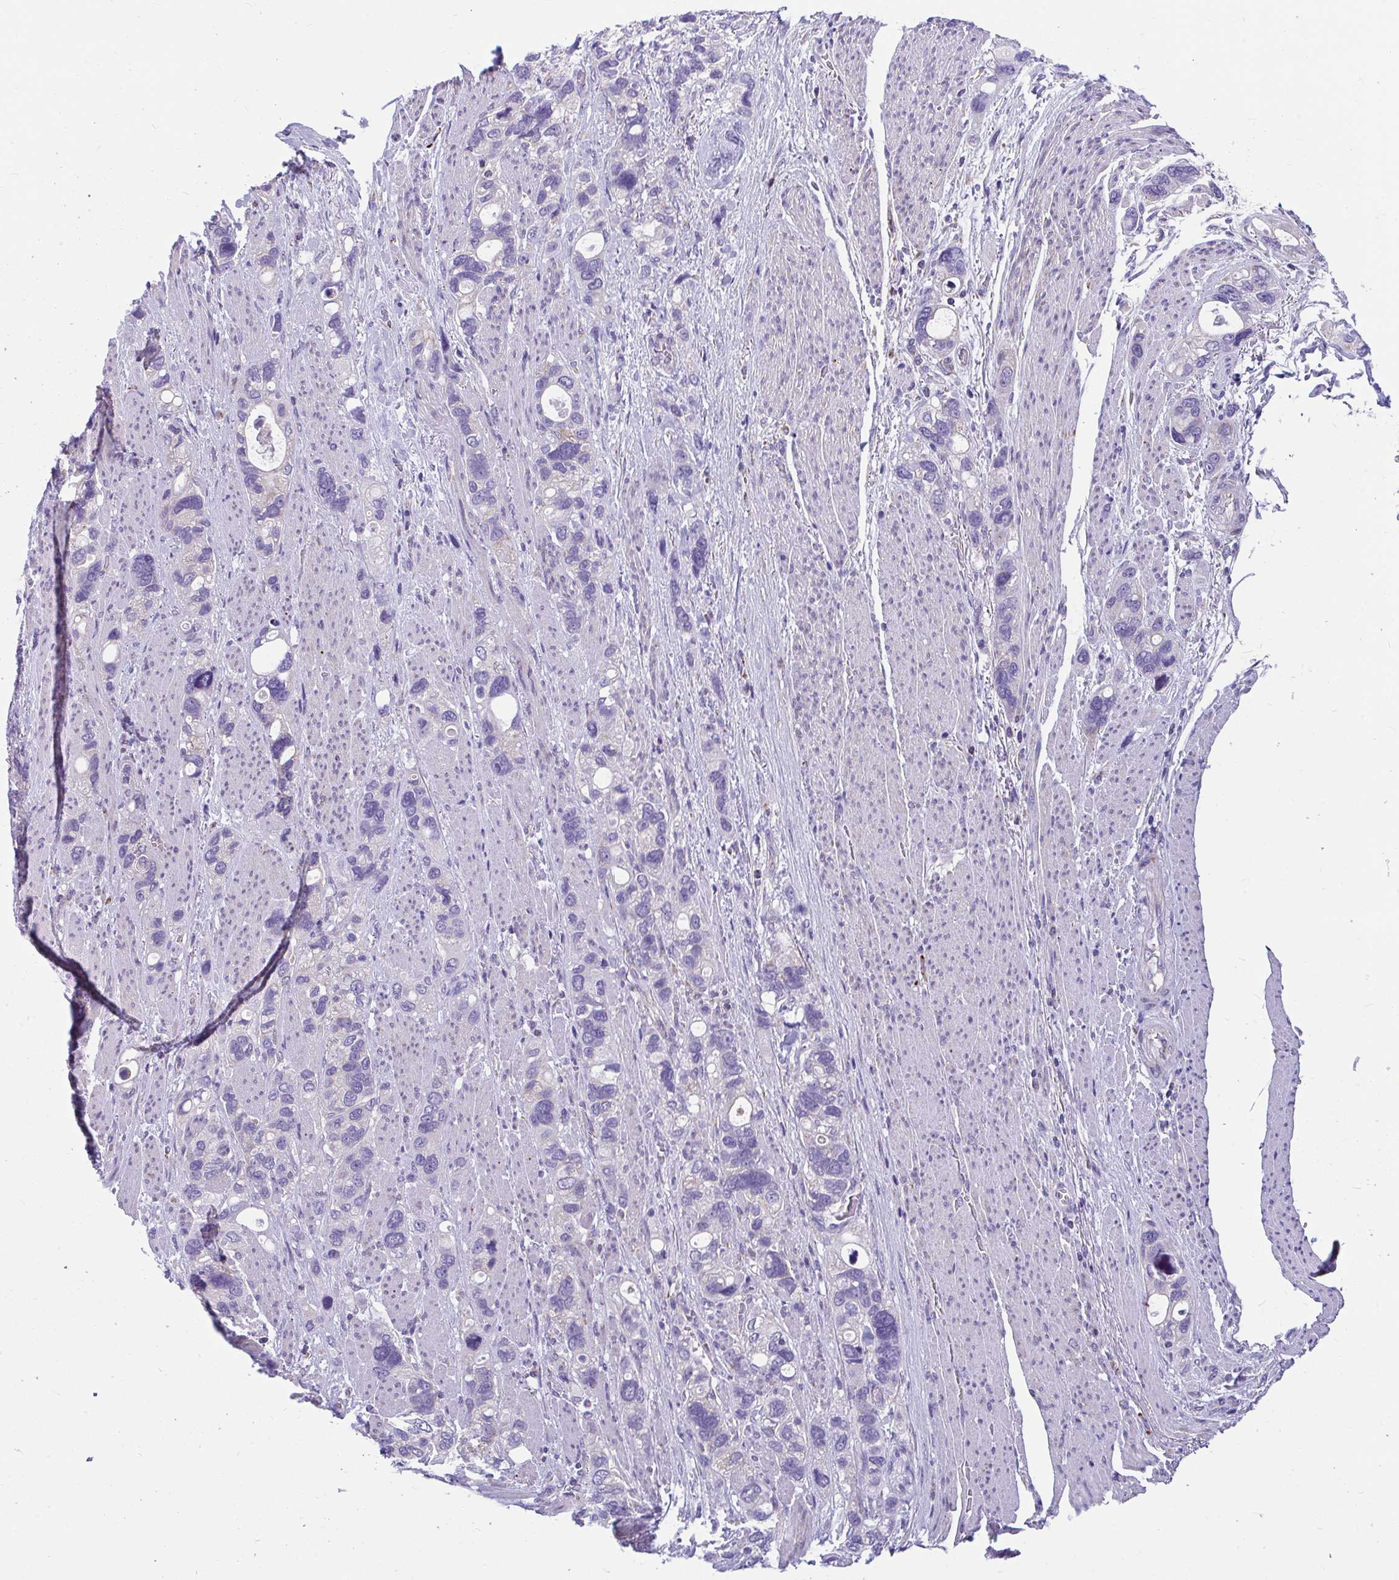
{"staining": {"intensity": "negative", "quantity": "none", "location": "none"}, "tissue": "stomach cancer", "cell_type": "Tumor cells", "image_type": "cancer", "snomed": [{"axis": "morphology", "description": "Adenocarcinoma, NOS"}, {"axis": "topography", "description": "Stomach, upper"}], "caption": "The immunohistochemistry (IHC) micrograph has no significant positivity in tumor cells of stomach cancer tissue. (DAB immunohistochemistry (IHC), high magnification).", "gene": "OR13A1", "patient": {"sex": "female", "age": 81}}